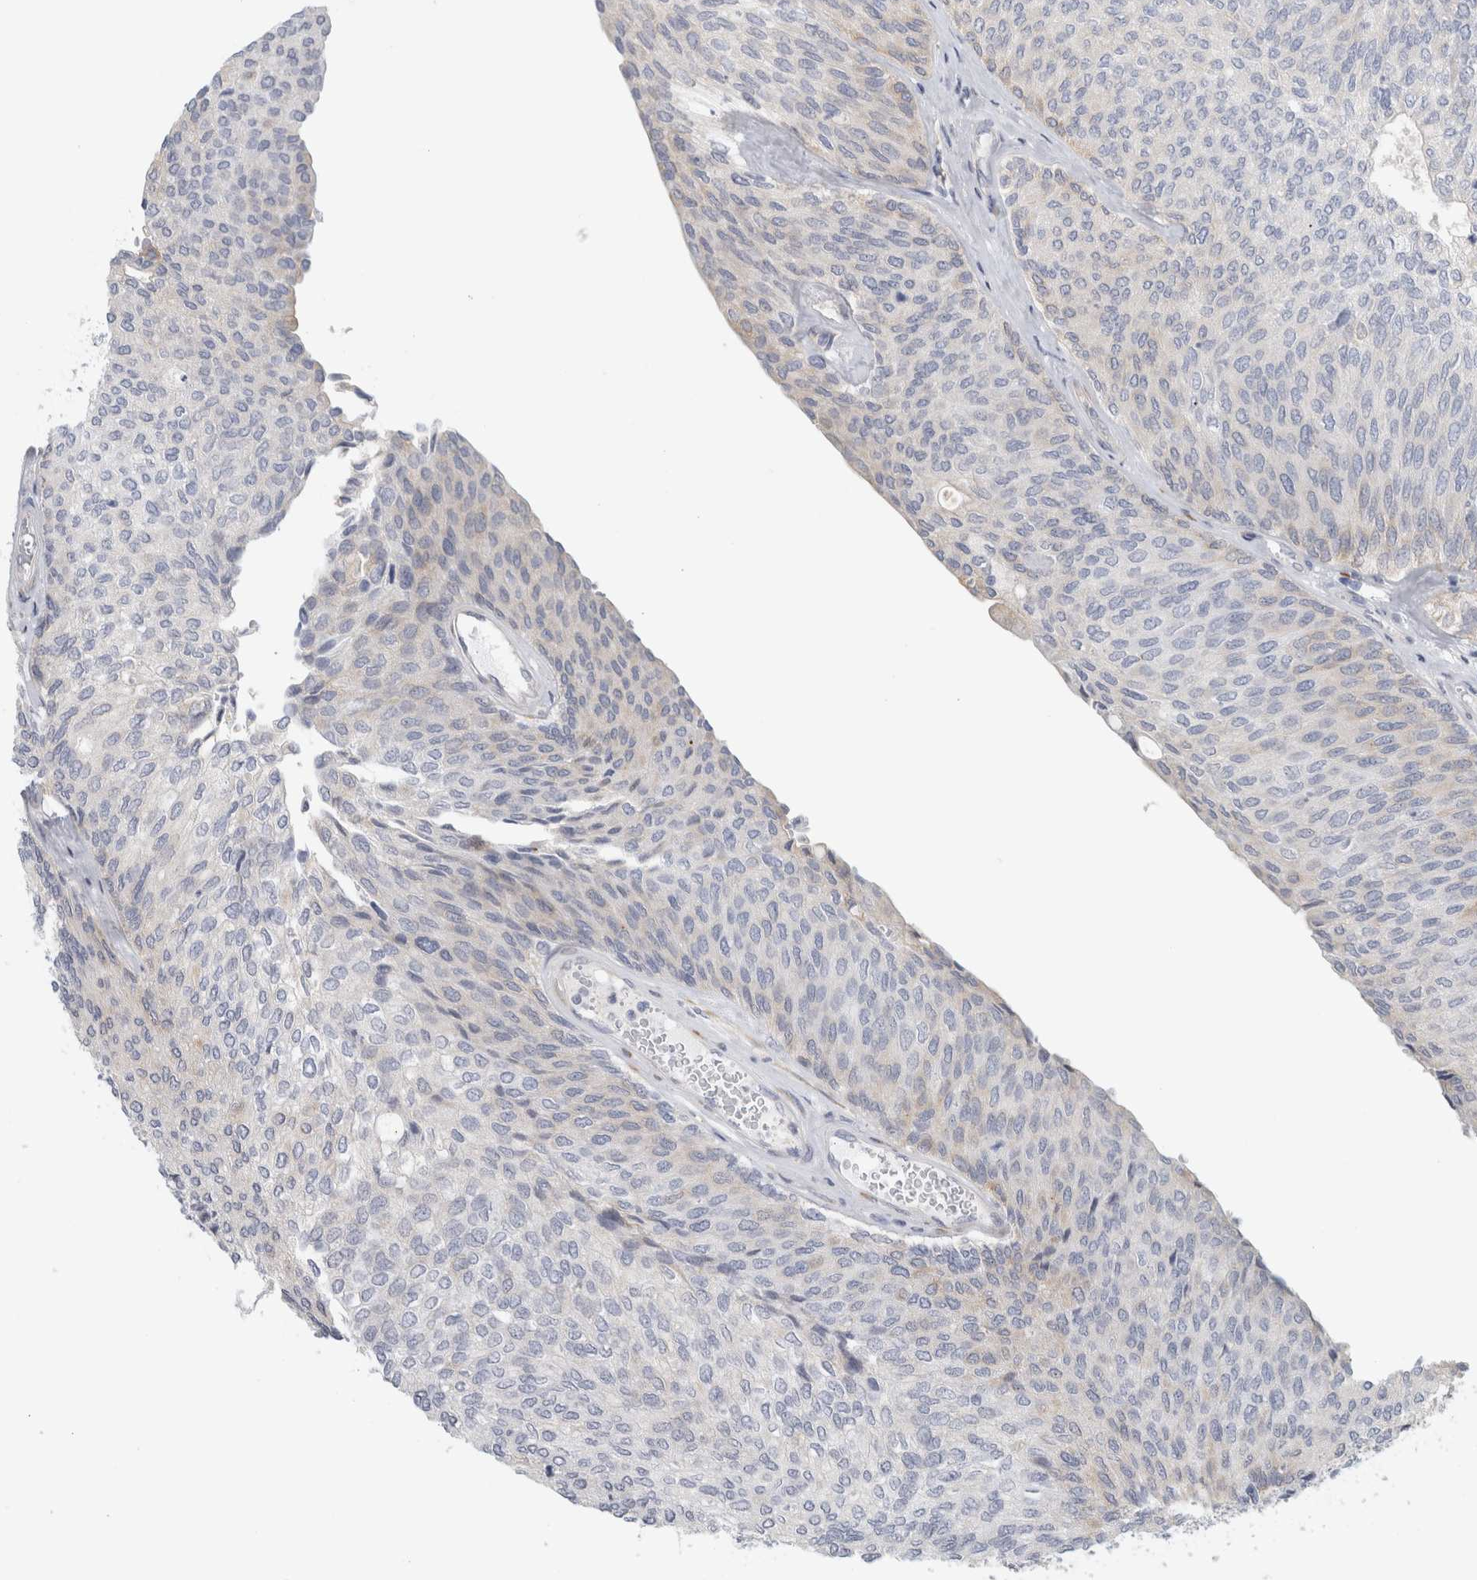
{"staining": {"intensity": "negative", "quantity": "none", "location": "none"}, "tissue": "urothelial cancer", "cell_type": "Tumor cells", "image_type": "cancer", "snomed": [{"axis": "morphology", "description": "Urothelial carcinoma, Low grade"}, {"axis": "topography", "description": "Urinary bladder"}], "caption": "This is an IHC histopathology image of human urothelial cancer. There is no expression in tumor cells.", "gene": "B3GNT3", "patient": {"sex": "female", "age": 79}}